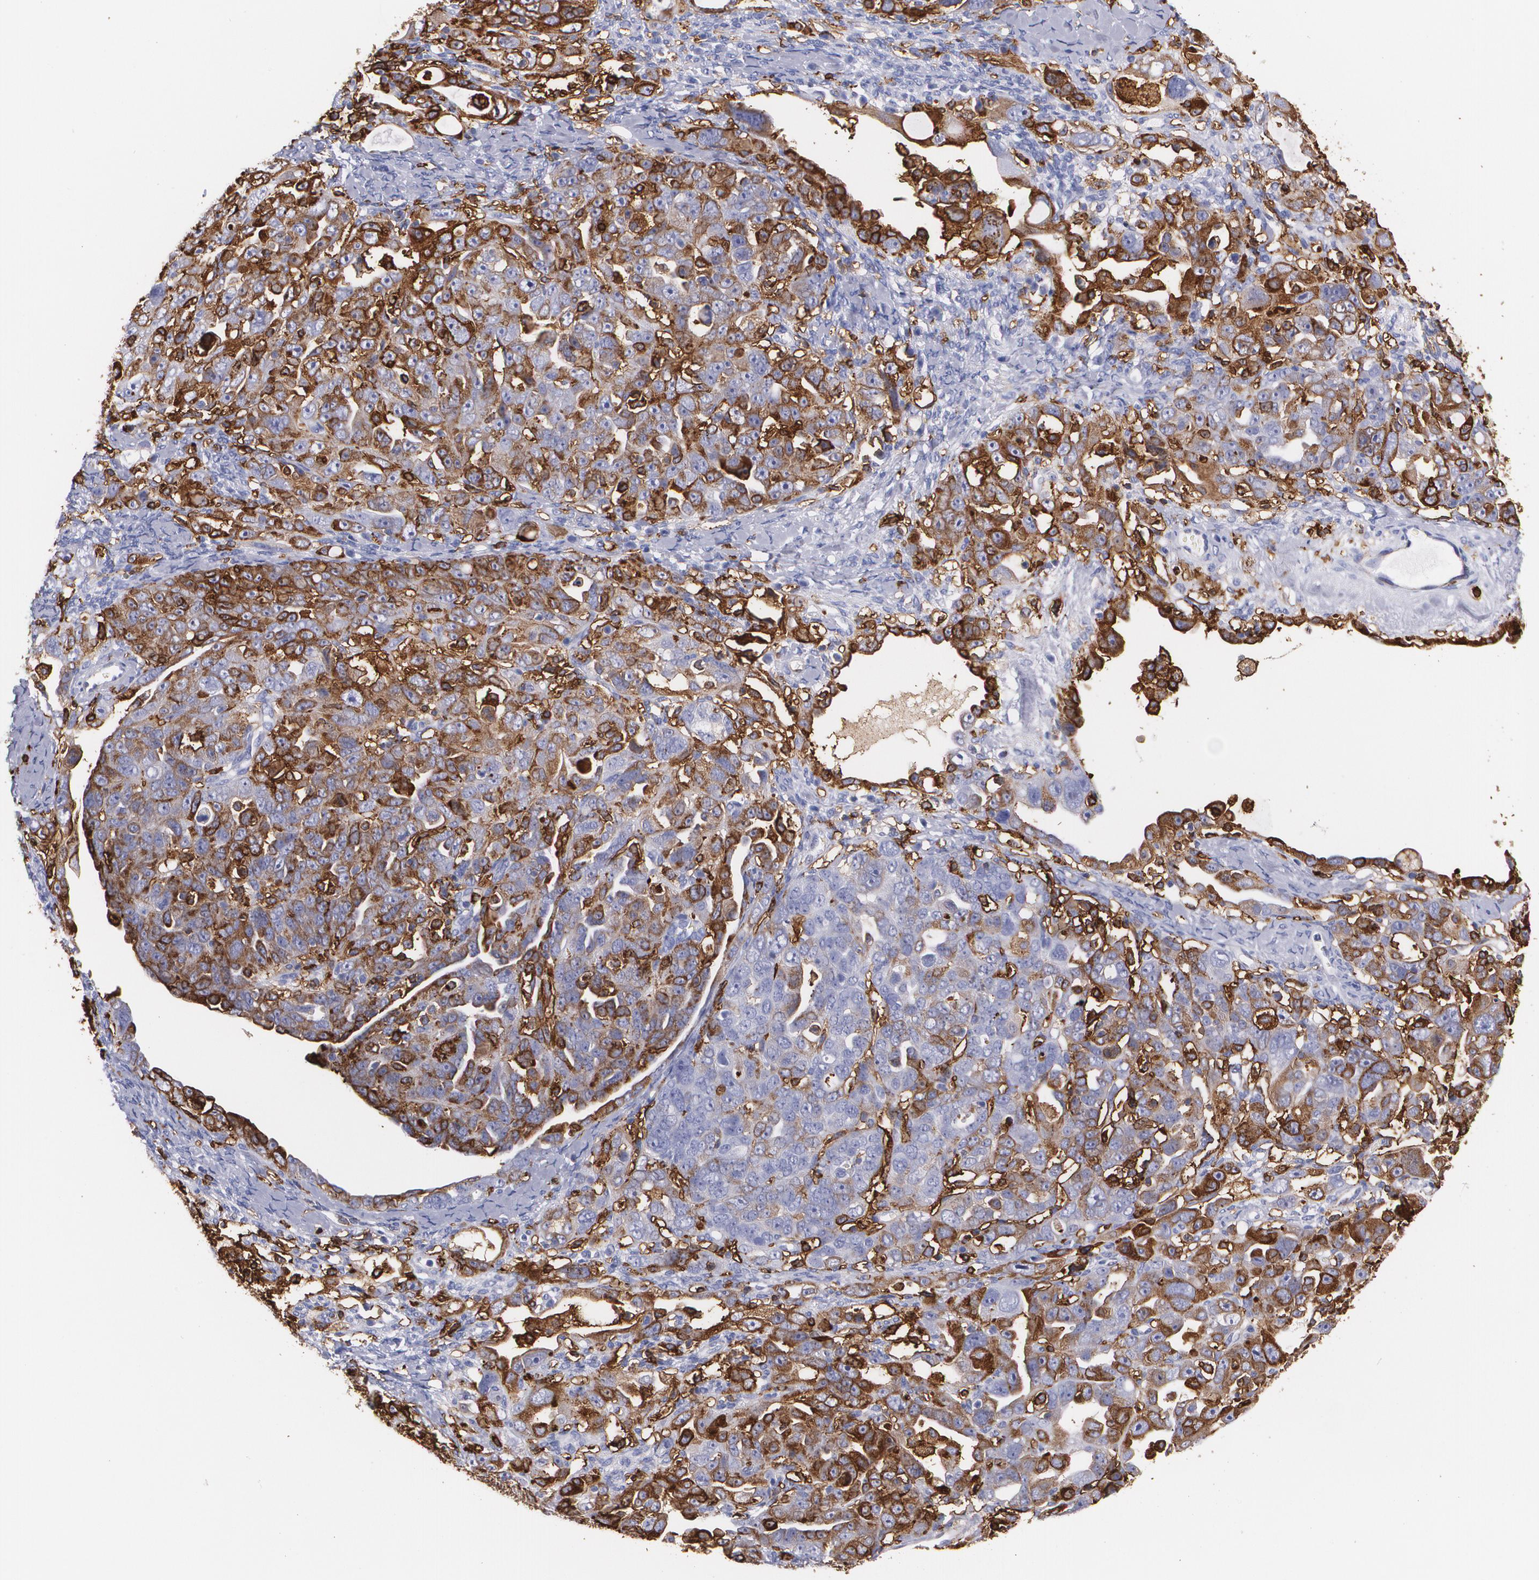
{"staining": {"intensity": "moderate", "quantity": ">75%", "location": "cytoplasmic/membranous"}, "tissue": "ovarian cancer", "cell_type": "Tumor cells", "image_type": "cancer", "snomed": [{"axis": "morphology", "description": "Cystadenocarcinoma, serous, NOS"}, {"axis": "topography", "description": "Ovary"}], "caption": "Brown immunohistochemical staining in ovarian cancer demonstrates moderate cytoplasmic/membranous staining in approximately >75% of tumor cells. (Brightfield microscopy of DAB IHC at high magnification).", "gene": "HLA-DRA", "patient": {"sex": "female", "age": 66}}